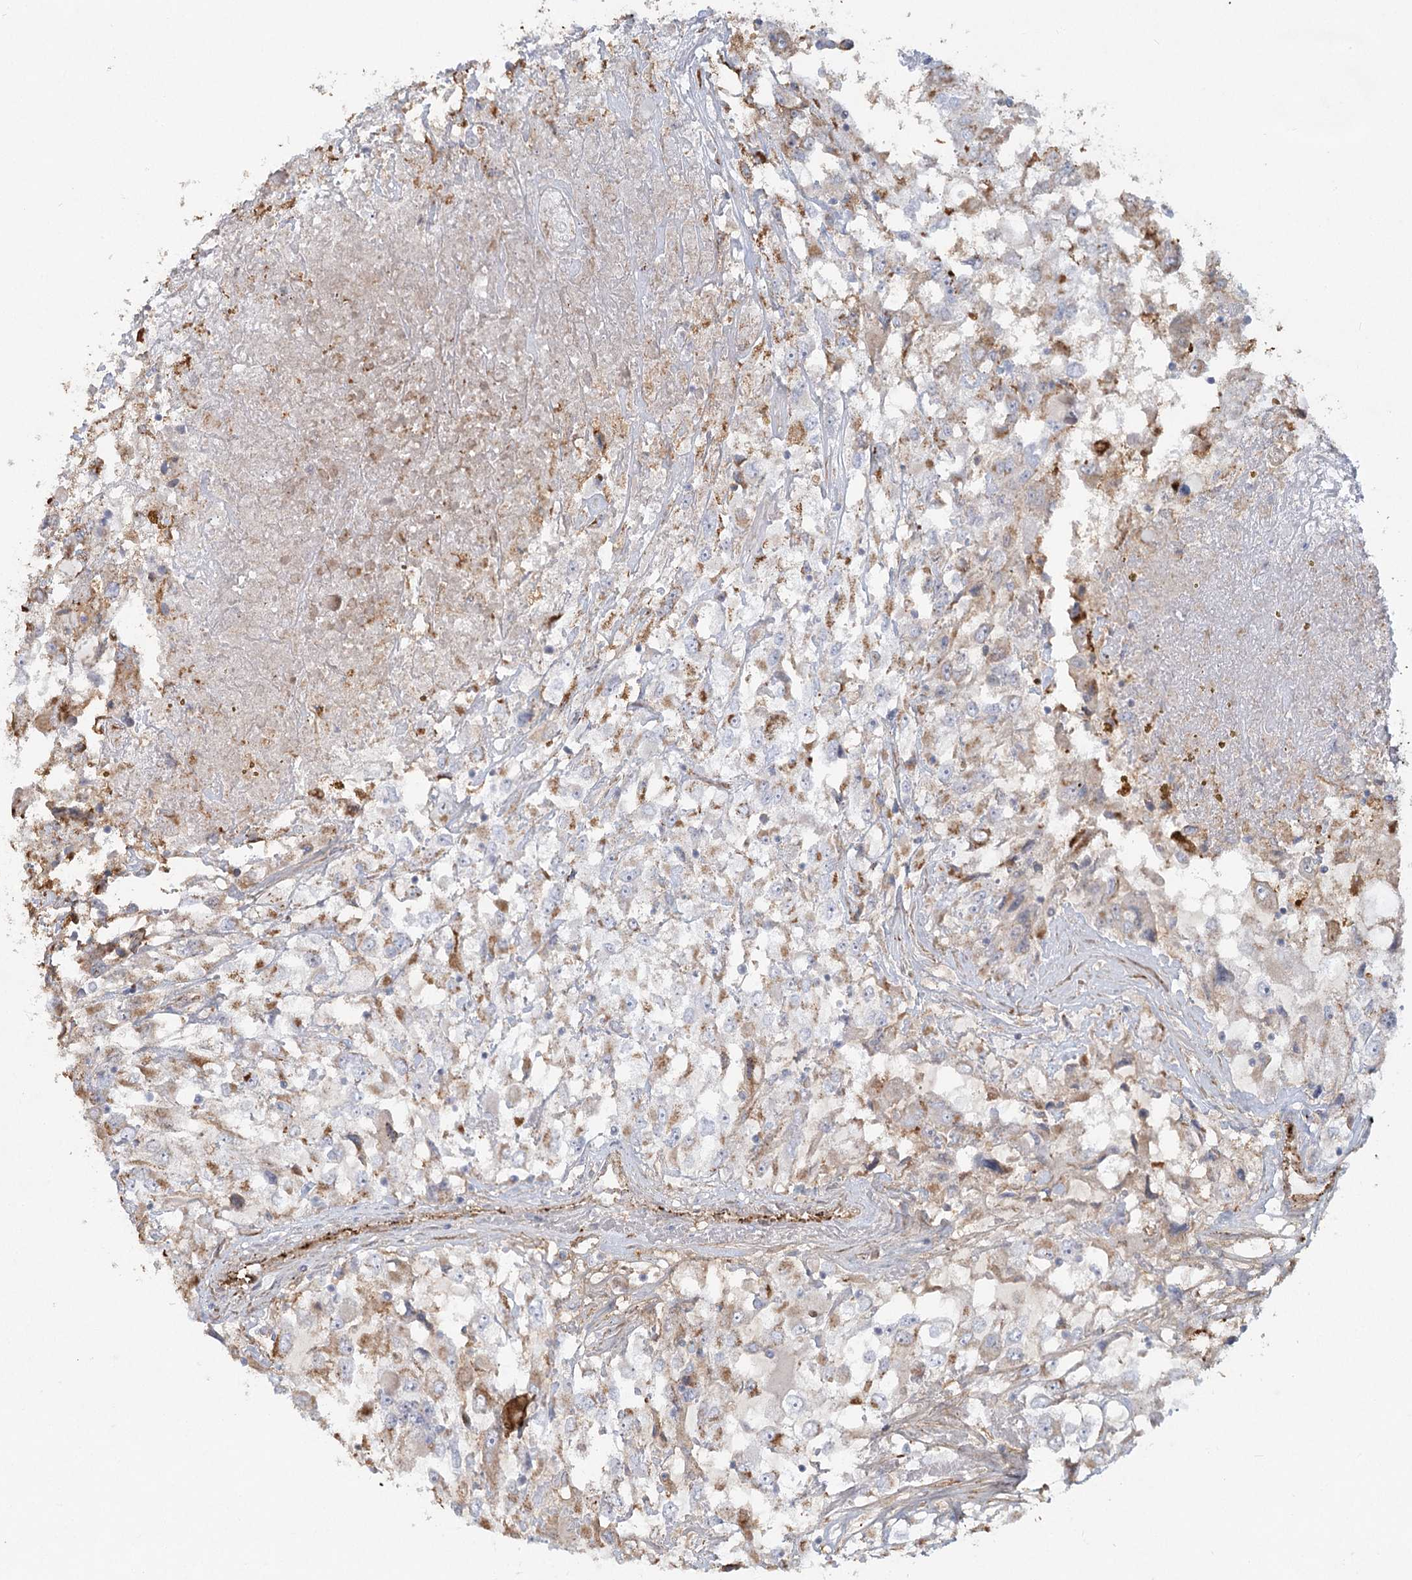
{"staining": {"intensity": "weak", "quantity": "<25%", "location": "cytoplasmic/membranous"}, "tissue": "renal cancer", "cell_type": "Tumor cells", "image_type": "cancer", "snomed": [{"axis": "morphology", "description": "Adenocarcinoma, NOS"}, {"axis": "topography", "description": "Kidney"}], "caption": "The immunohistochemistry micrograph has no significant staining in tumor cells of adenocarcinoma (renal) tissue.", "gene": "KBTBD4", "patient": {"sex": "female", "age": 52}}